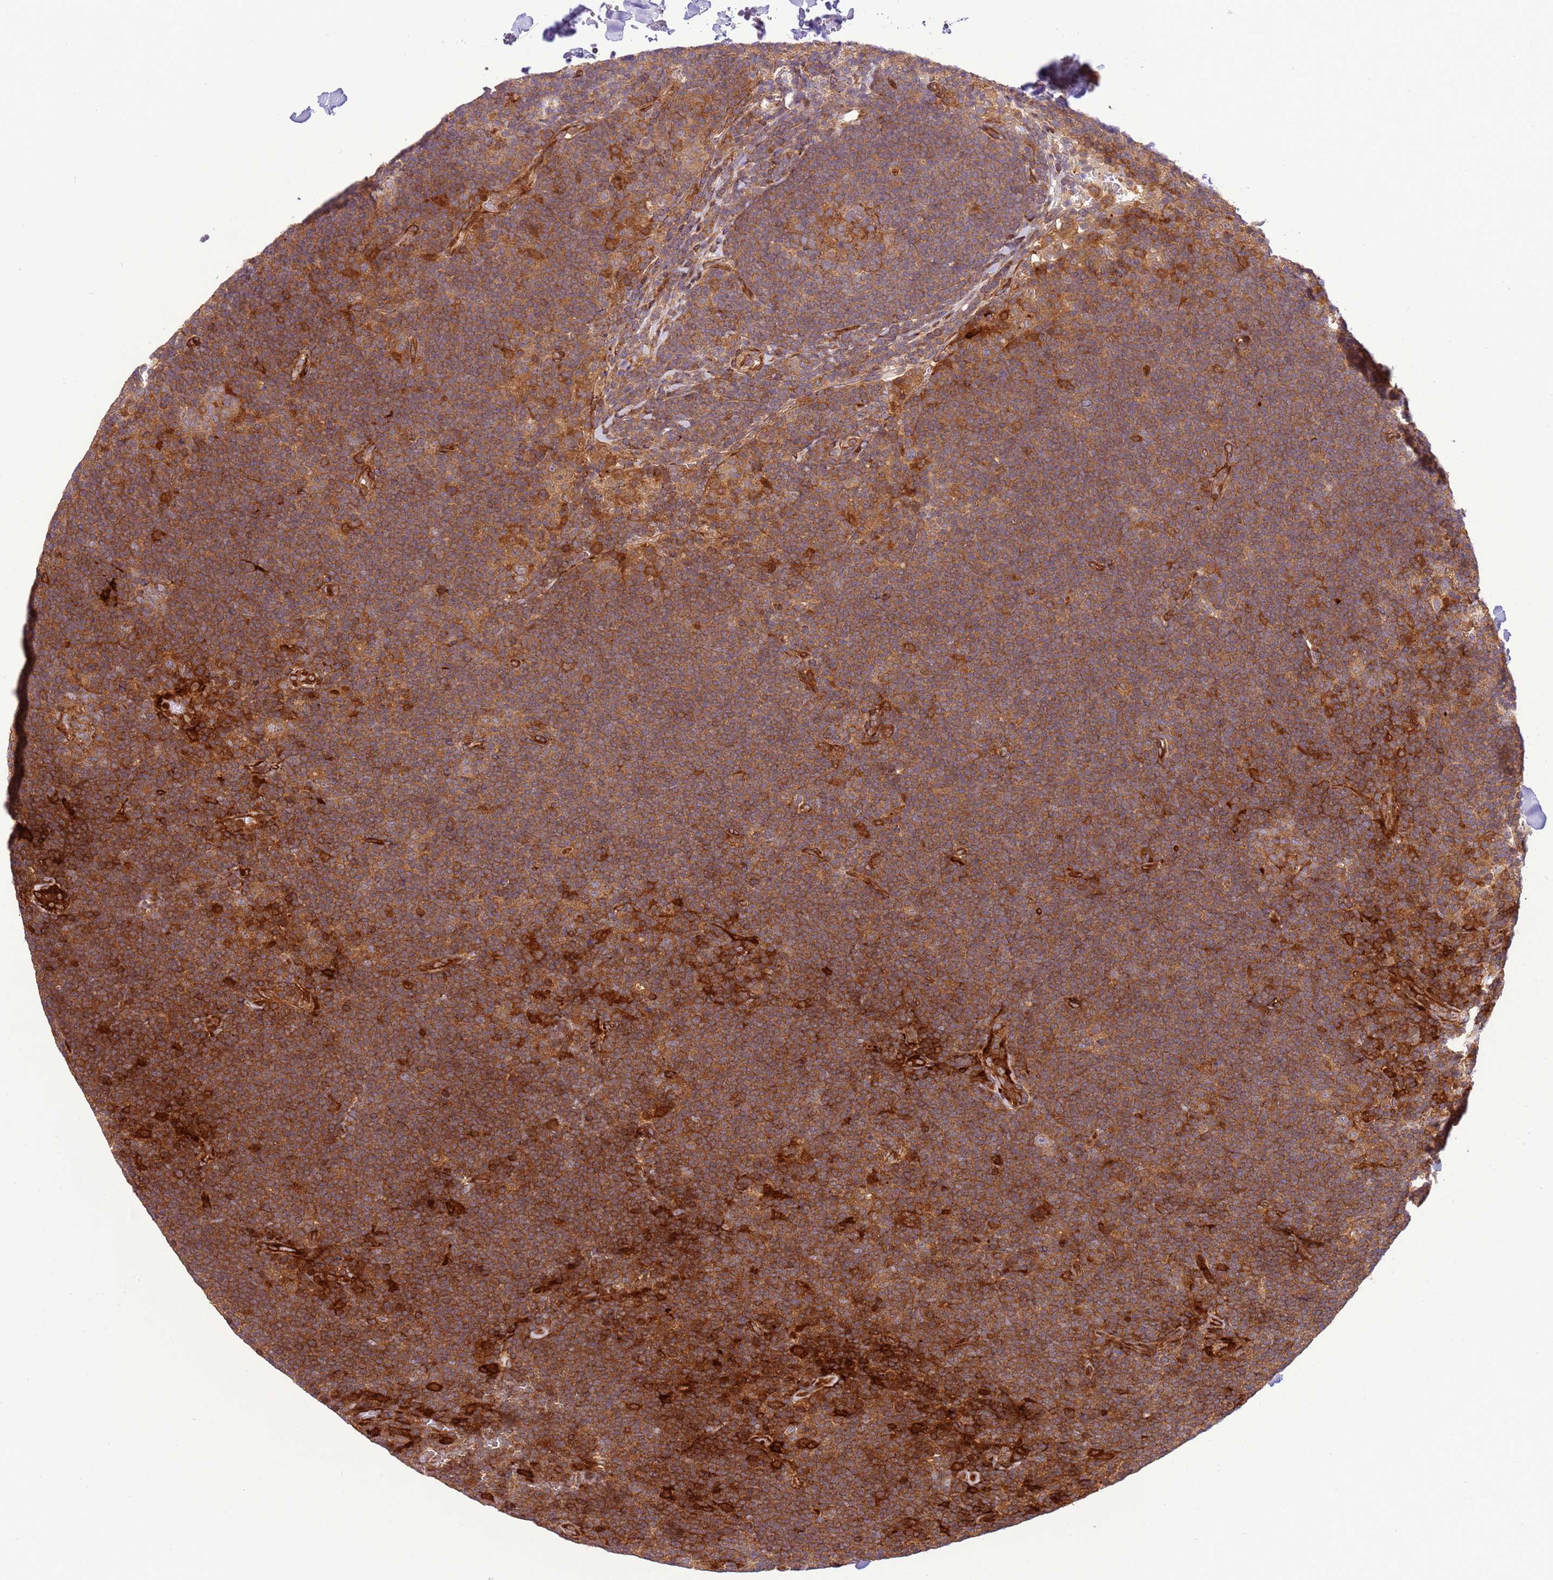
{"staining": {"intensity": "moderate", "quantity": ">75%", "location": "cytoplasmic/membranous"}, "tissue": "lymphoma", "cell_type": "Tumor cells", "image_type": "cancer", "snomed": [{"axis": "morphology", "description": "Hodgkin's disease, NOS"}, {"axis": "topography", "description": "Lymph node"}], "caption": "The histopathology image demonstrates staining of Hodgkin's disease, revealing moderate cytoplasmic/membranous protein staining (brown color) within tumor cells.", "gene": "ZNF624", "patient": {"sex": "female", "age": 57}}